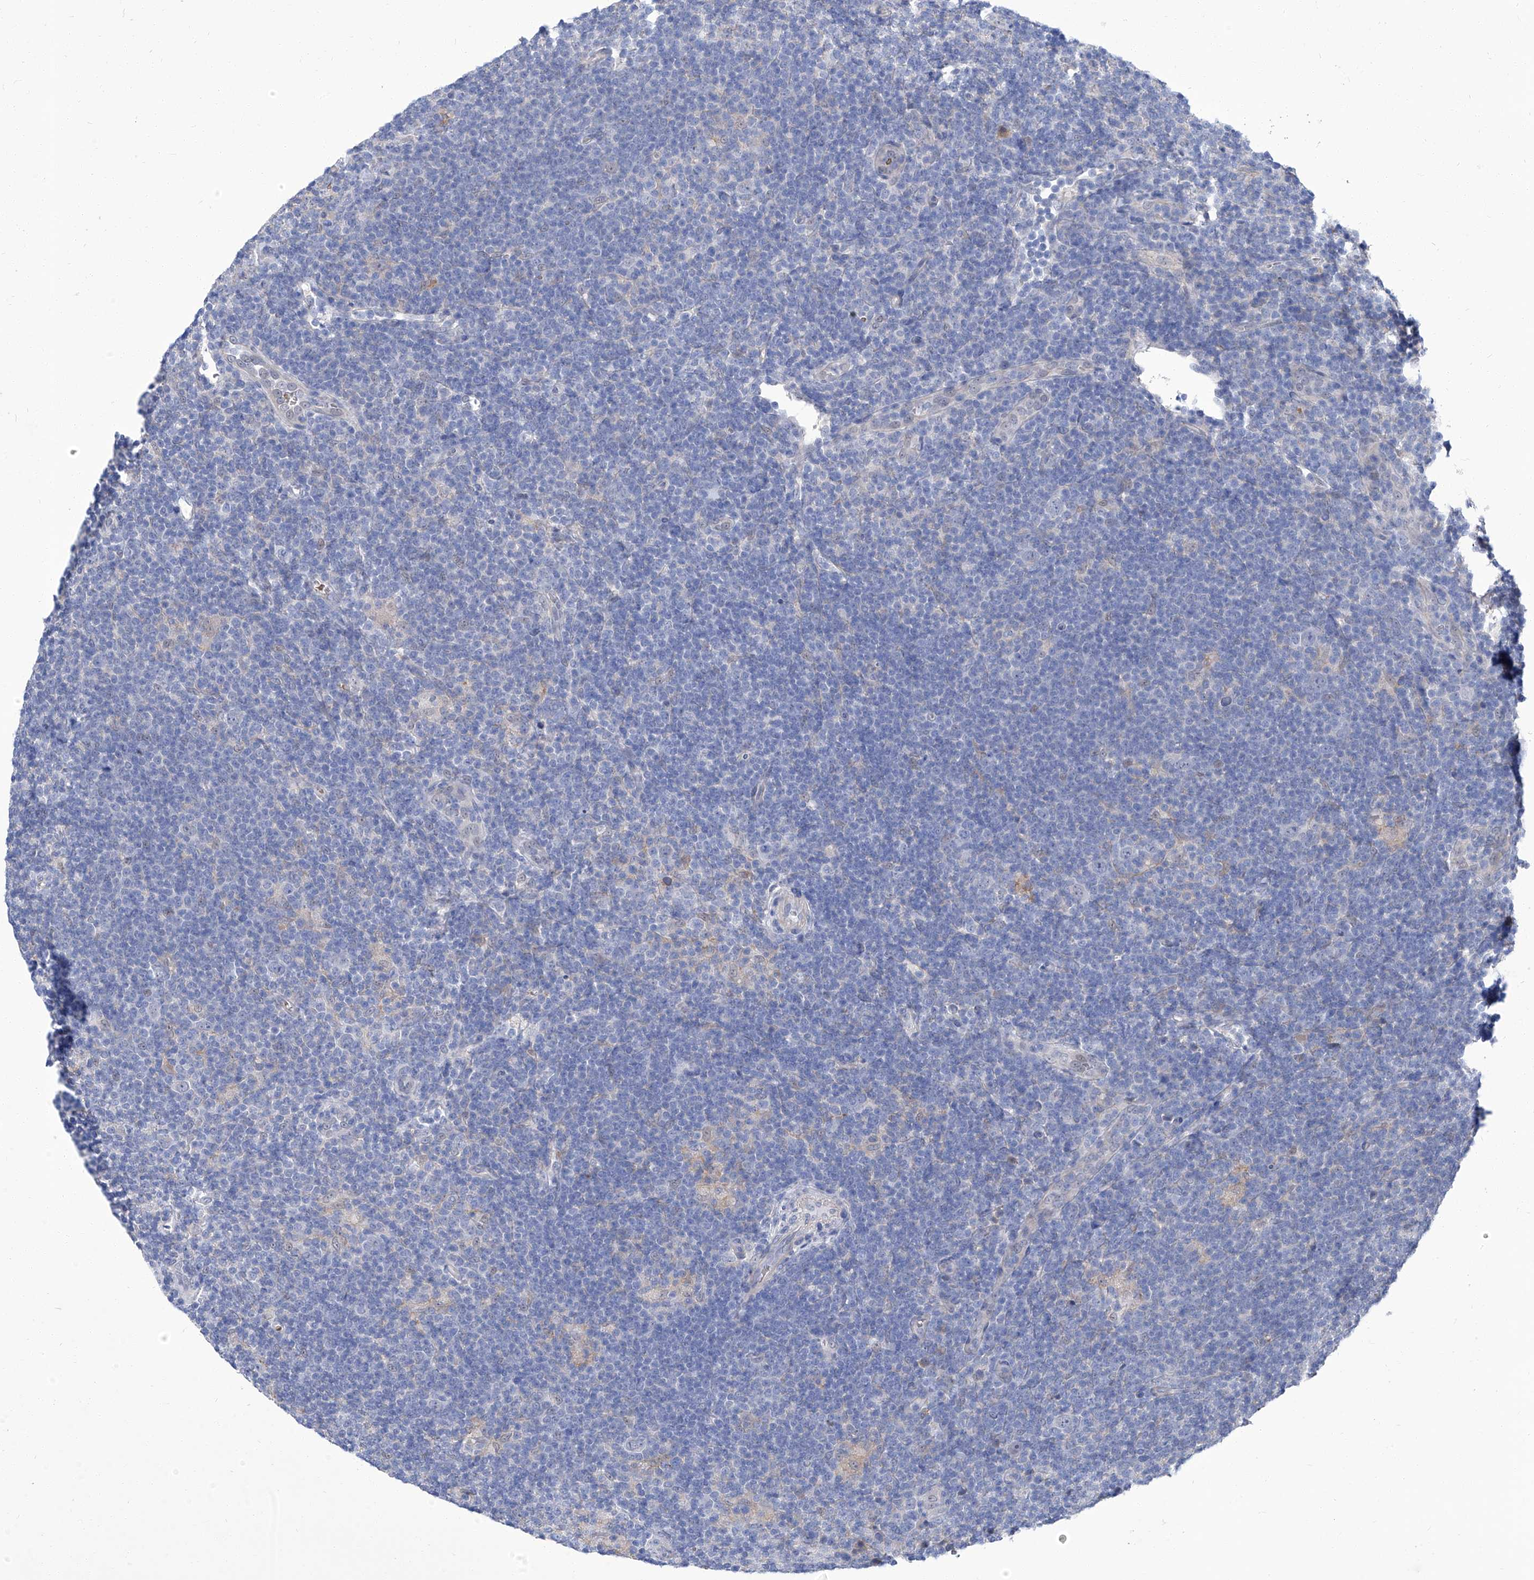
{"staining": {"intensity": "negative", "quantity": "none", "location": "none"}, "tissue": "lymphoma", "cell_type": "Tumor cells", "image_type": "cancer", "snomed": [{"axis": "morphology", "description": "Hodgkin's disease, NOS"}, {"axis": "topography", "description": "Lymph node"}], "caption": "DAB immunohistochemical staining of human lymphoma displays no significant staining in tumor cells.", "gene": "PARD3", "patient": {"sex": "female", "age": 57}}